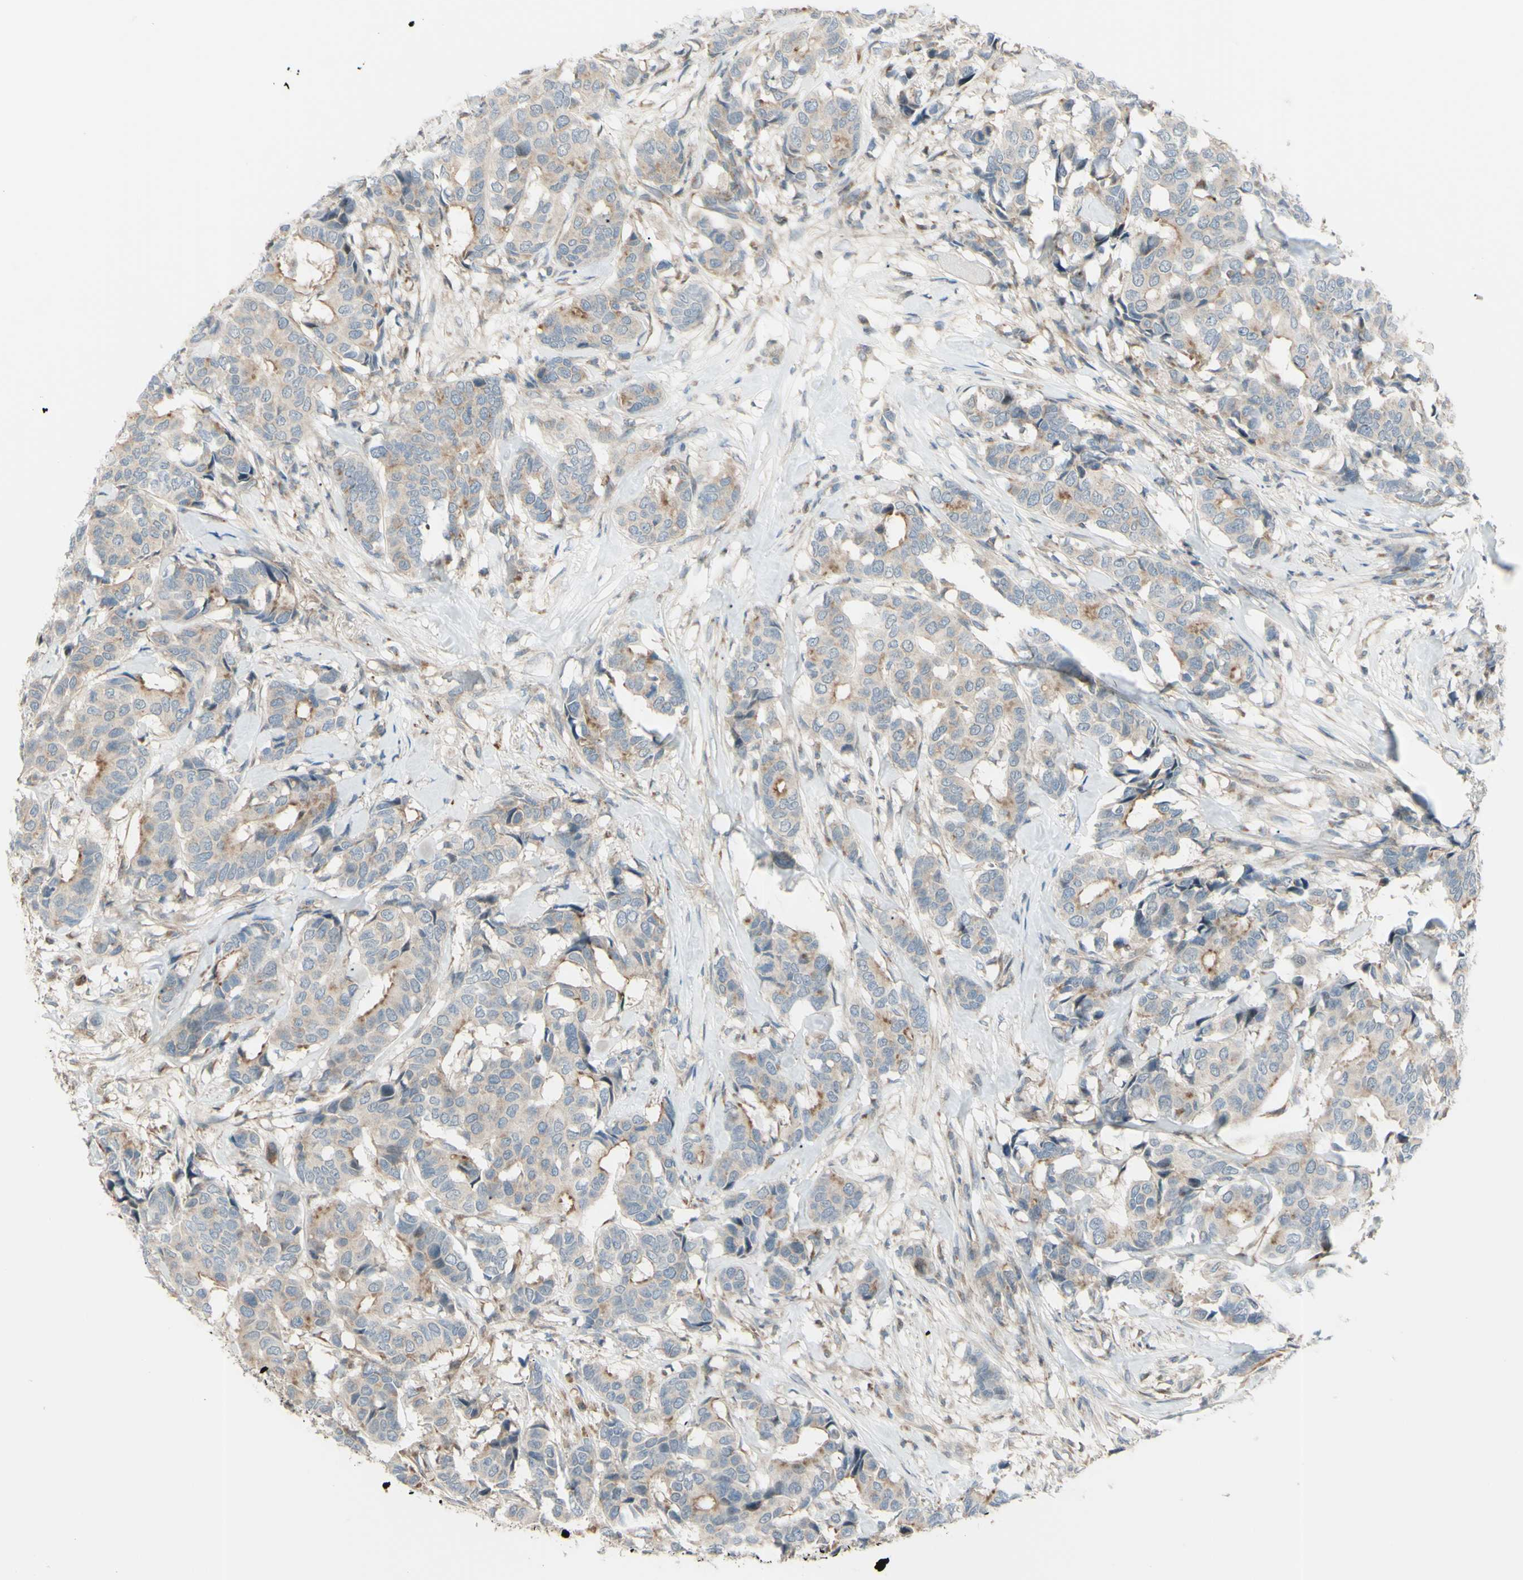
{"staining": {"intensity": "moderate", "quantity": "25%-75%", "location": "cytoplasmic/membranous"}, "tissue": "breast cancer", "cell_type": "Tumor cells", "image_type": "cancer", "snomed": [{"axis": "morphology", "description": "Duct carcinoma"}, {"axis": "topography", "description": "Breast"}], "caption": "Tumor cells exhibit medium levels of moderate cytoplasmic/membranous positivity in approximately 25%-75% of cells in infiltrating ductal carcinoma (breast).", "gene": "LMTK2", "patient": {"sex": "female", "age": 87}}